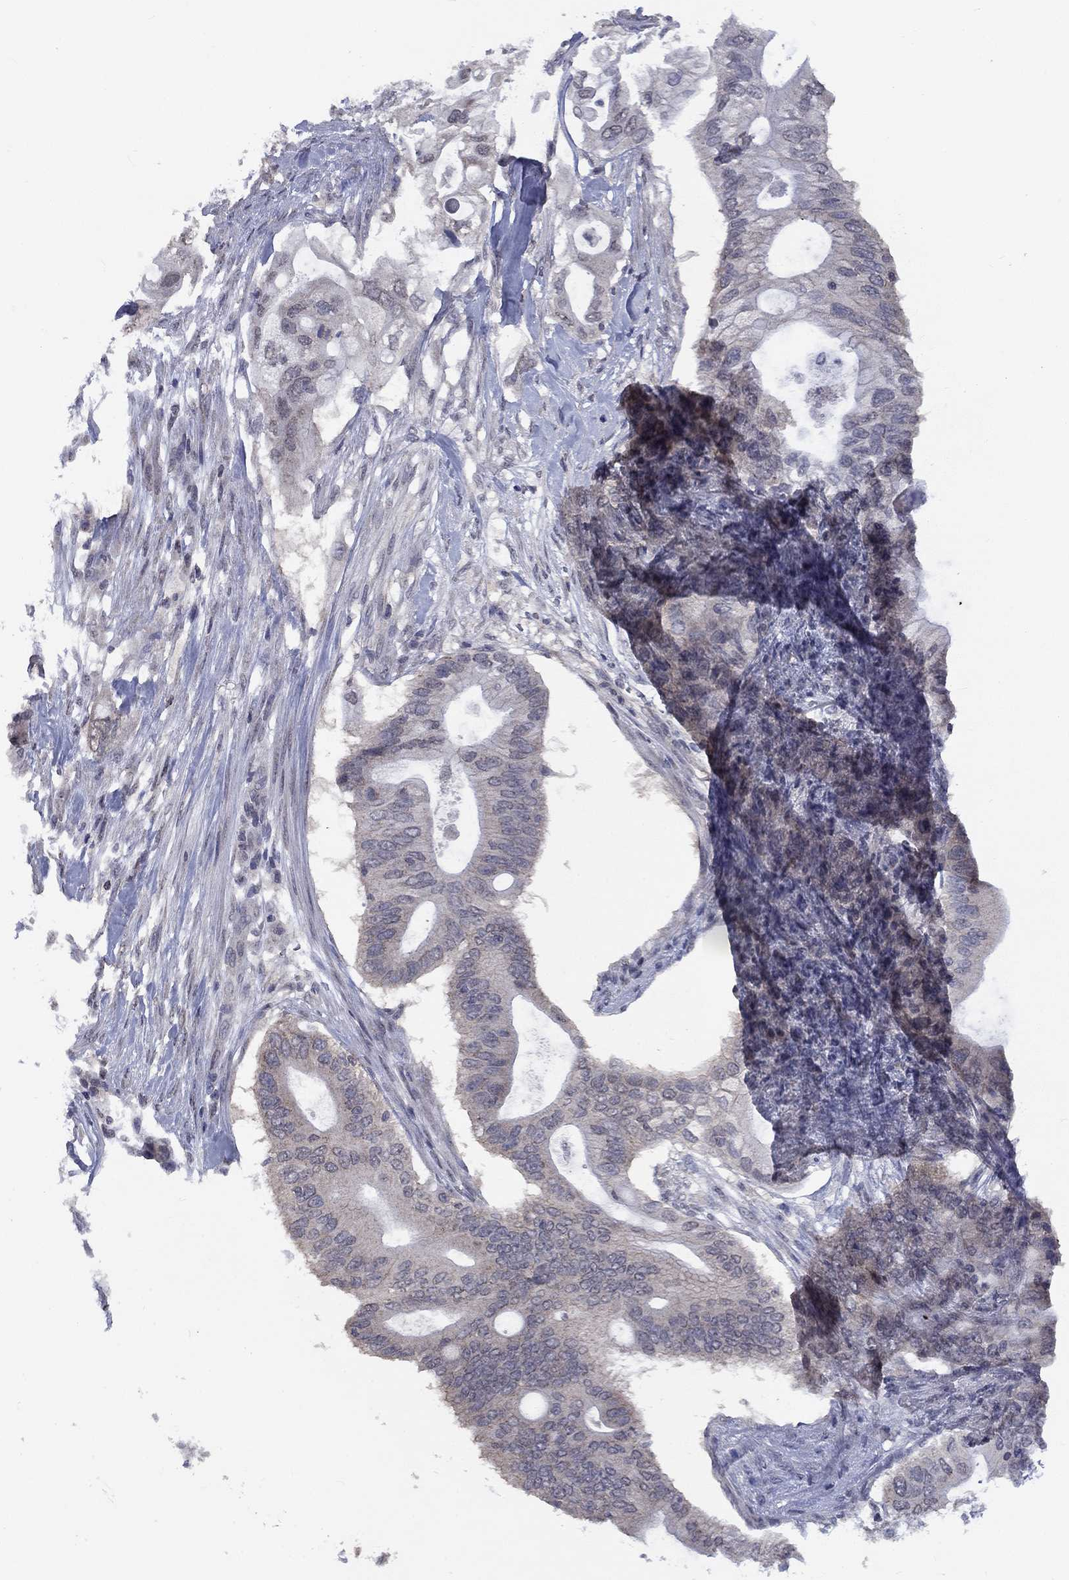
{"staining": {"intensity": "negative", "quantity": "none", "location": "none"}, "tissue": "pancreatic cancer", "cell_type": "Tumor cells", "image_type": "cancer", "snomed": [{"axis": "morphology", "description": "Adenocarcinoma, NOS"}, {"axis": "topography", "description": "Pancreas"}], "caption": "This is an immunohistochemistry image of human pancreatic adenocarcinoma. There is no staining in tumor cells.", "gene": "SPATA33", "patient": {"sex": "female", "age": 72}}